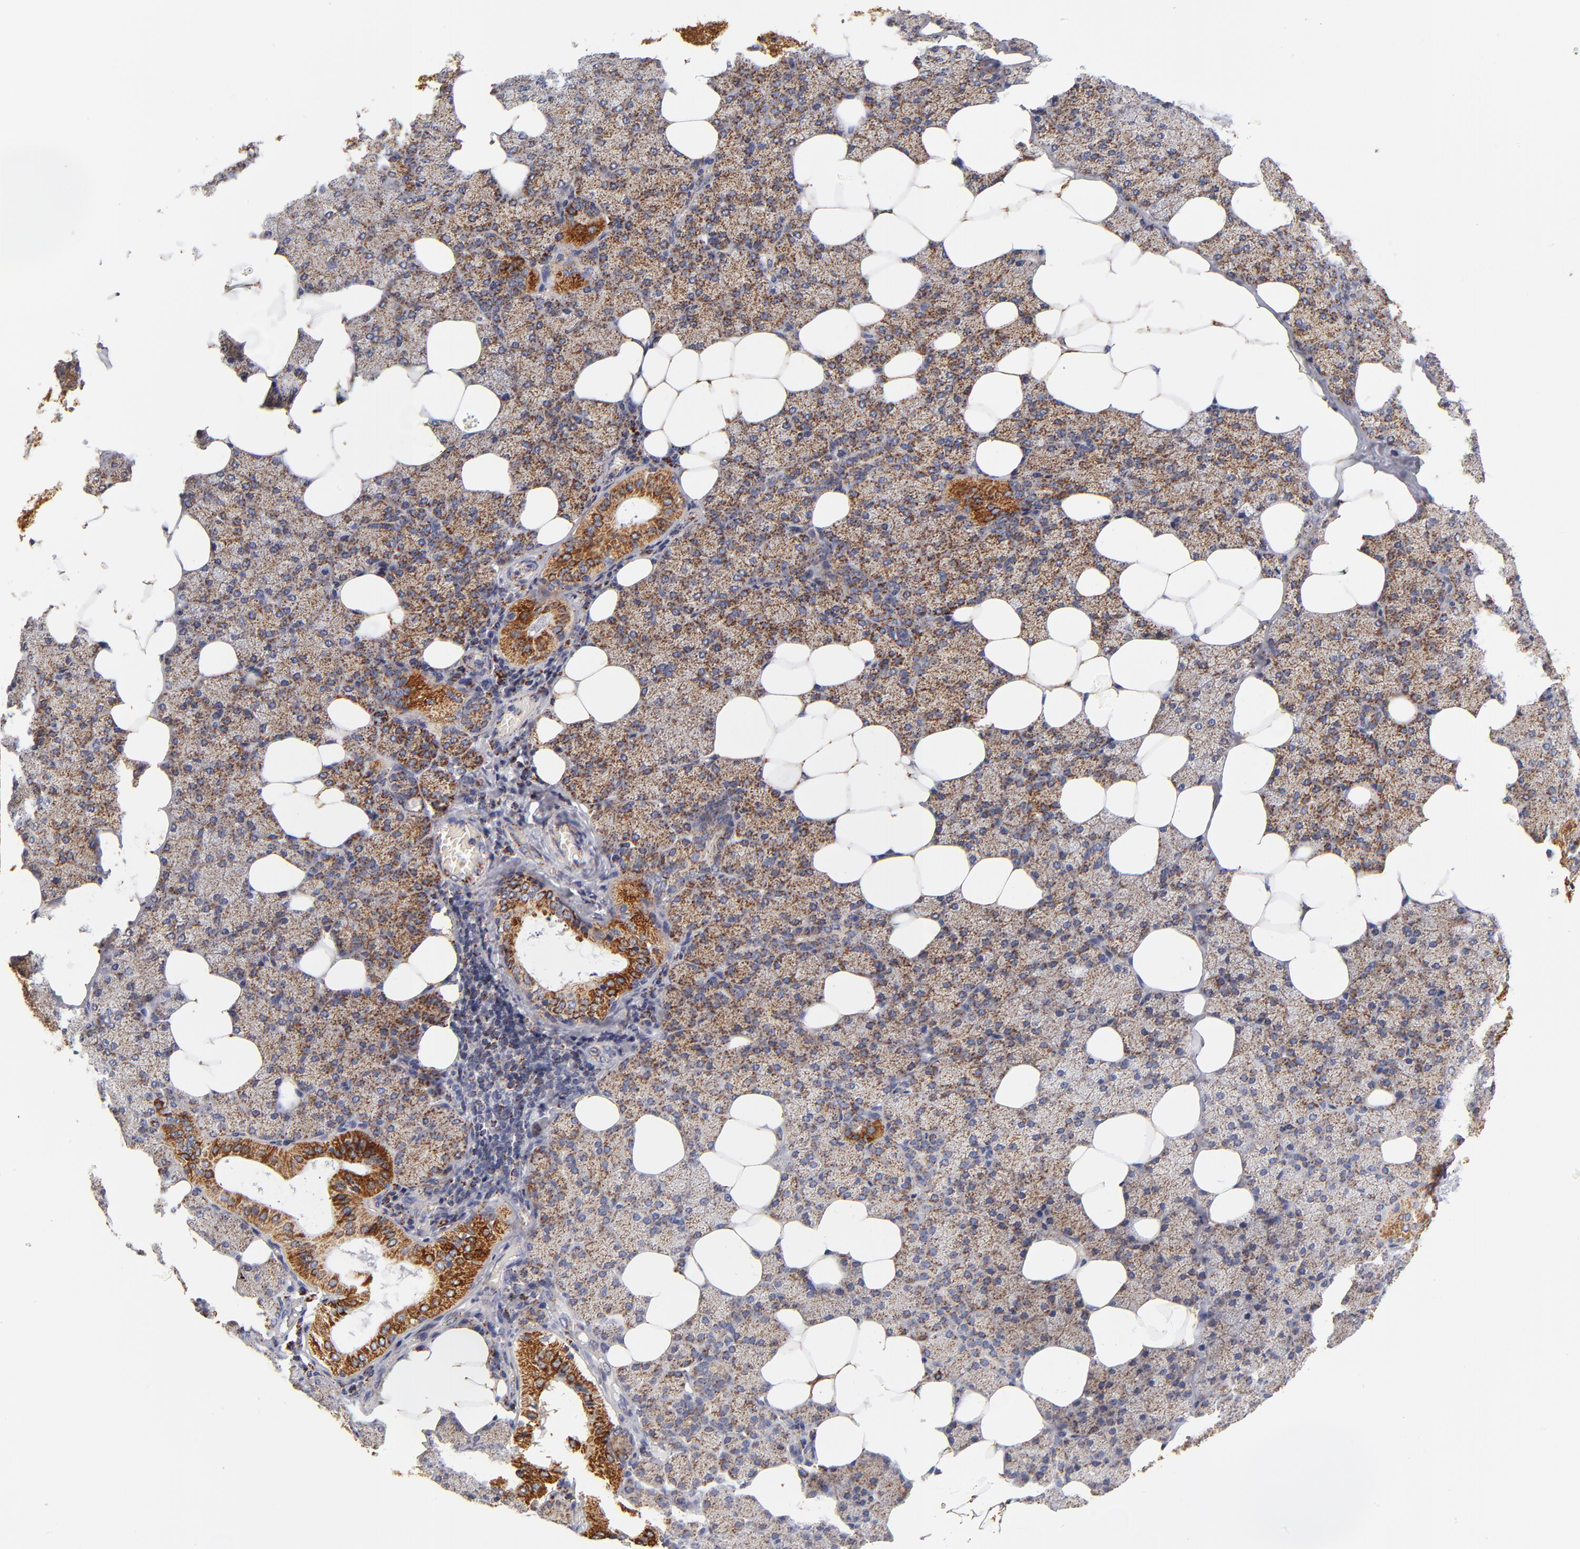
{"staining": {"intensity": "strong", "quantity": "25%-75%", "location": "cytoplasmic/membranous"}, "tissue": "salivary gland", "cell_type": "Glandular cells", "image_type": "normal", "snomed": [{"axis": "morphology", "description": "Normal tissue, NOS"}, {"axis": "topography", "description": "Lymph node"}, {"axis": "topography", "description": "Salivary gland"}], "caption": "Glandular cells show high levels of strong cytoplasmic/membranous positivity in approximately 25%-75% of cells in benign salivary gland.", "gene": "ECHS1", "patient": {"sex": "male", "age": 8}}